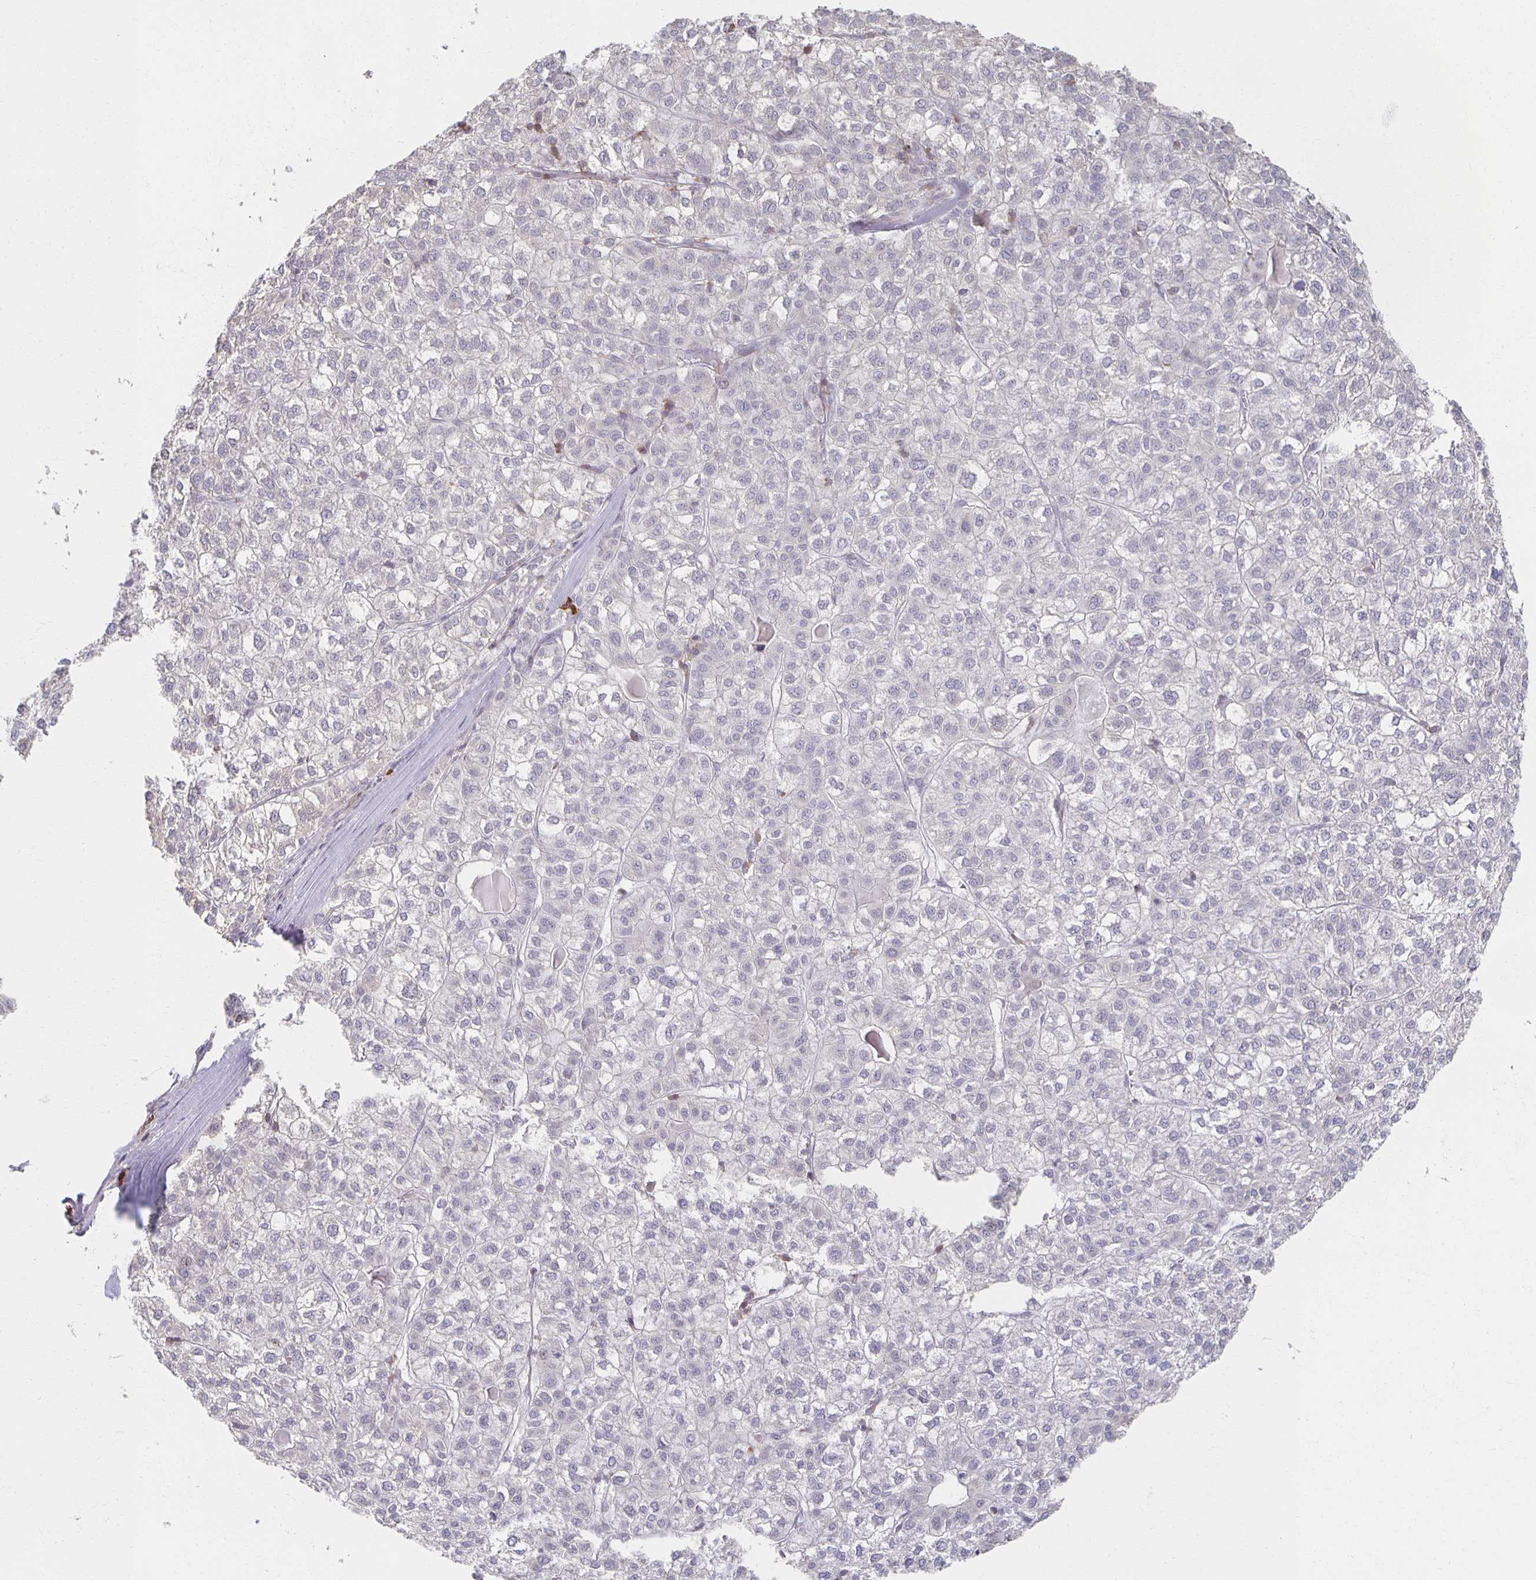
{"staining": {"intensity": "negative", "quantity": "none", "location": "none"}, "tissue": "liver cancer", "cell_type": "Tumor cells", "image_type": "cancer", "snomed": [{"axis": "morphology", "description": "Carcinoma, Hepatocellular, NOS"}, {"axis": "topography", "description": "Liver"}], "caption": "IHC of human hepatocellular carcinoma (liver) shows no expression in tumor cells.", "gene": "ZNF692", "patient": {"sex": "female", "age": 43}}